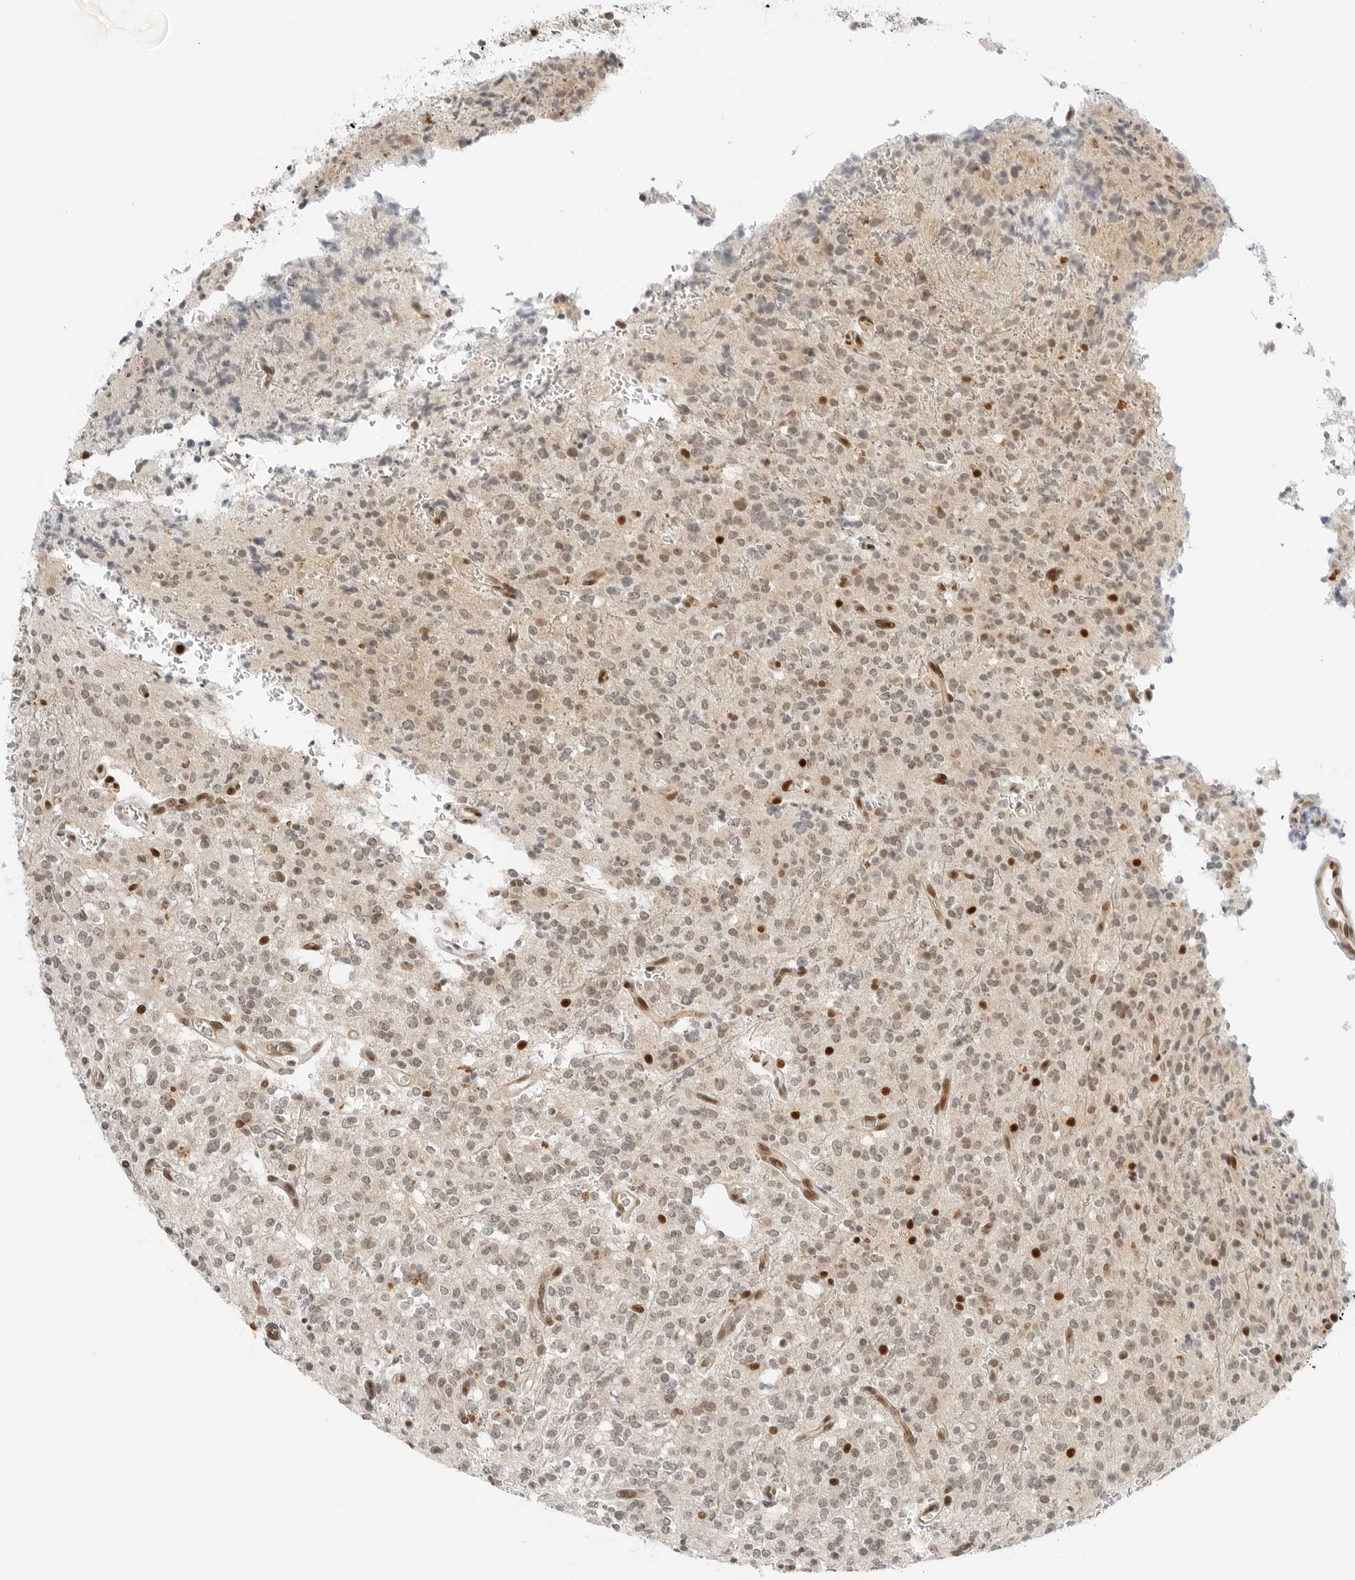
{"staining": {"intensity": "weak", "quantity": ">75%", "location": "nuclear"}, "tissue": "glioma", "cell_type": "Tumor cells", "image_type": "cancer", "snomed": [{"axis": "morphology", "description": "Glioma, malignant, High grade"}, {"axis": "topography", "description": "Brain"}], "caption": "Immunohistochemistry (IHC) photomicrograph of human glioma stained for a protein (brown), which exhibits low levels of weak nuclear expression in approximately >75% of tumor cells.", "gene": "CRTC2", "patient": {"sex": "male", "age": 34}}